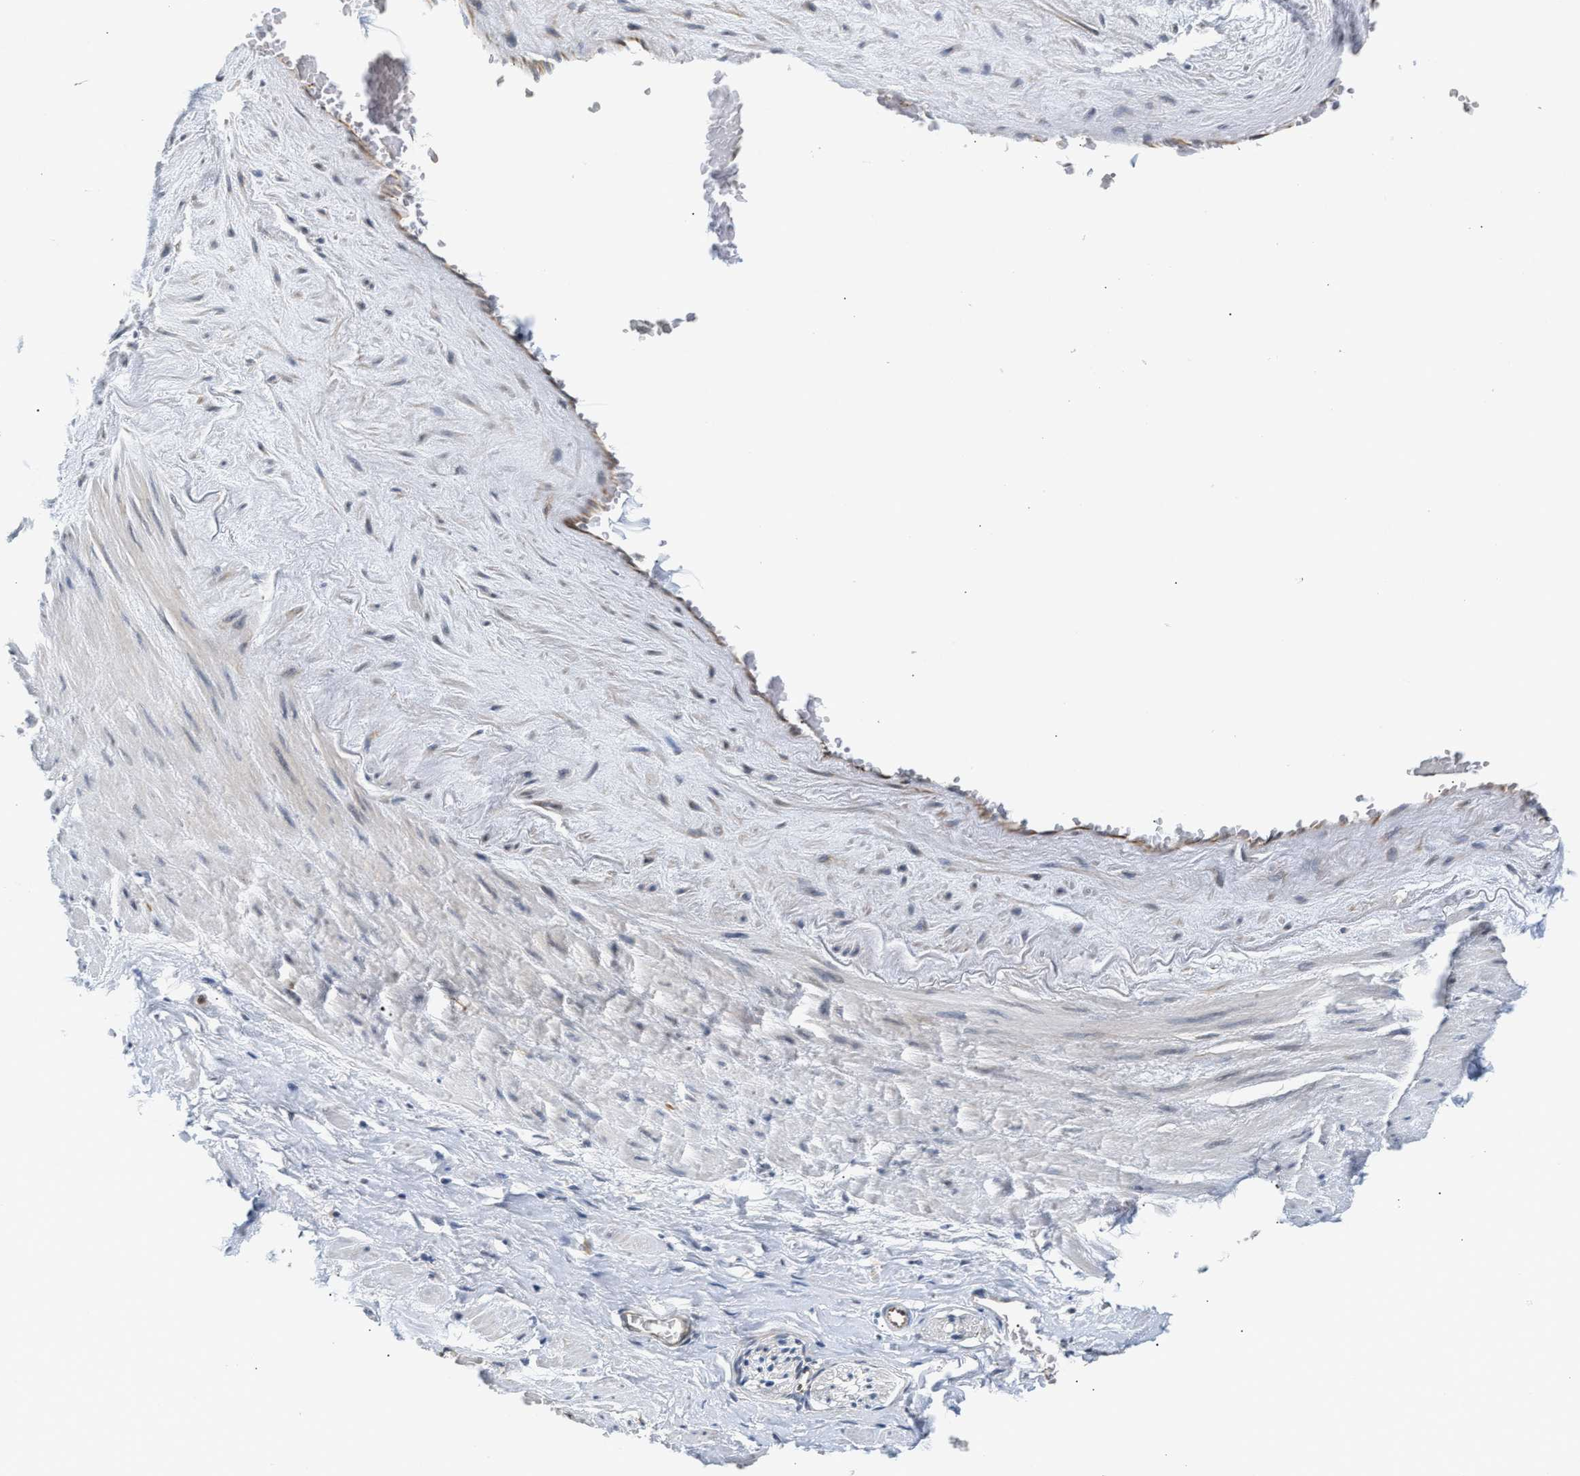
{"staining": {"intensity": "negative", "quantity": "none", "location": "none"}, "tissue": "adipose tissue", "cell_type": "Adipocytes", "image_type": "normal", "snomed": [{"axis": "morphology", "description": "Normal tissue, NOS"}, {"axis": "topography", "description": "Soft tissue"}, {"axis": "topography", "description": "Vascular tissue"}], "caption": "The IHC photomicrograph has no significant staining in adipocytes of adipose tissue. (Brightfield microscopy of DAB (3,3'-diaminobenzidine) immunohistochemistry (IHC) at high magnification).", "gene": "PPM1H", "patient": {"sex": "female", "age": 35}}